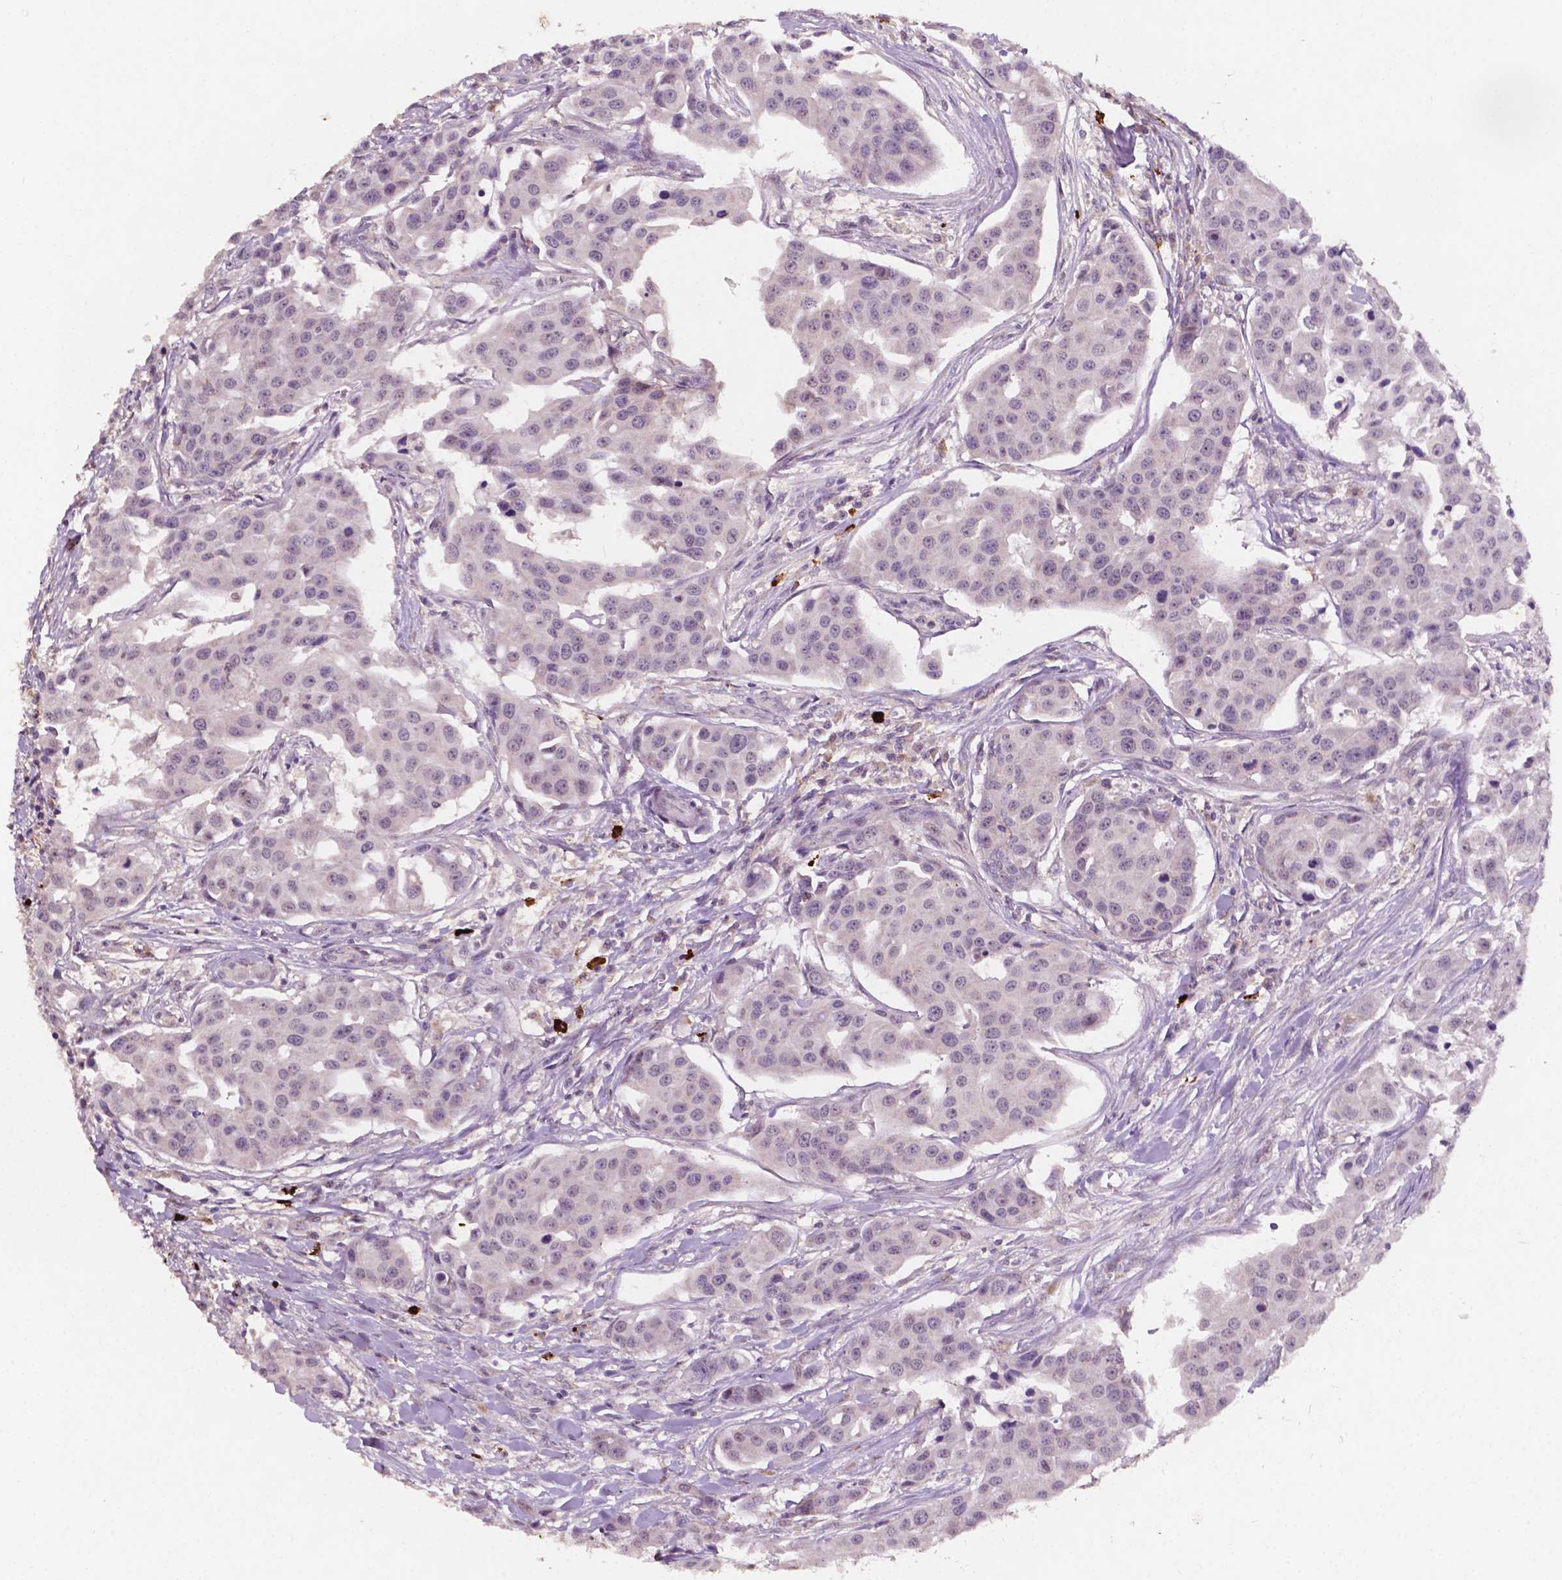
{"staining": {"intensity": "negative", "quantity": "none", "location": "none"}, "tissue": "head and neck cancer", "cell_type": "Tumor cells", "image_type": "cancer", "snomed": [{"axis": "morphology", "description": "Adenocarcinoma, NOS"}, {"axis": "topography", "description": "Head-Neck"}], "caption": "The histopathology image demonstrates no staining of tumor cells in head and neck adenocarcinoma.", "gene": "SIRT2", "patient": {"sex": "male", "age": 76}}